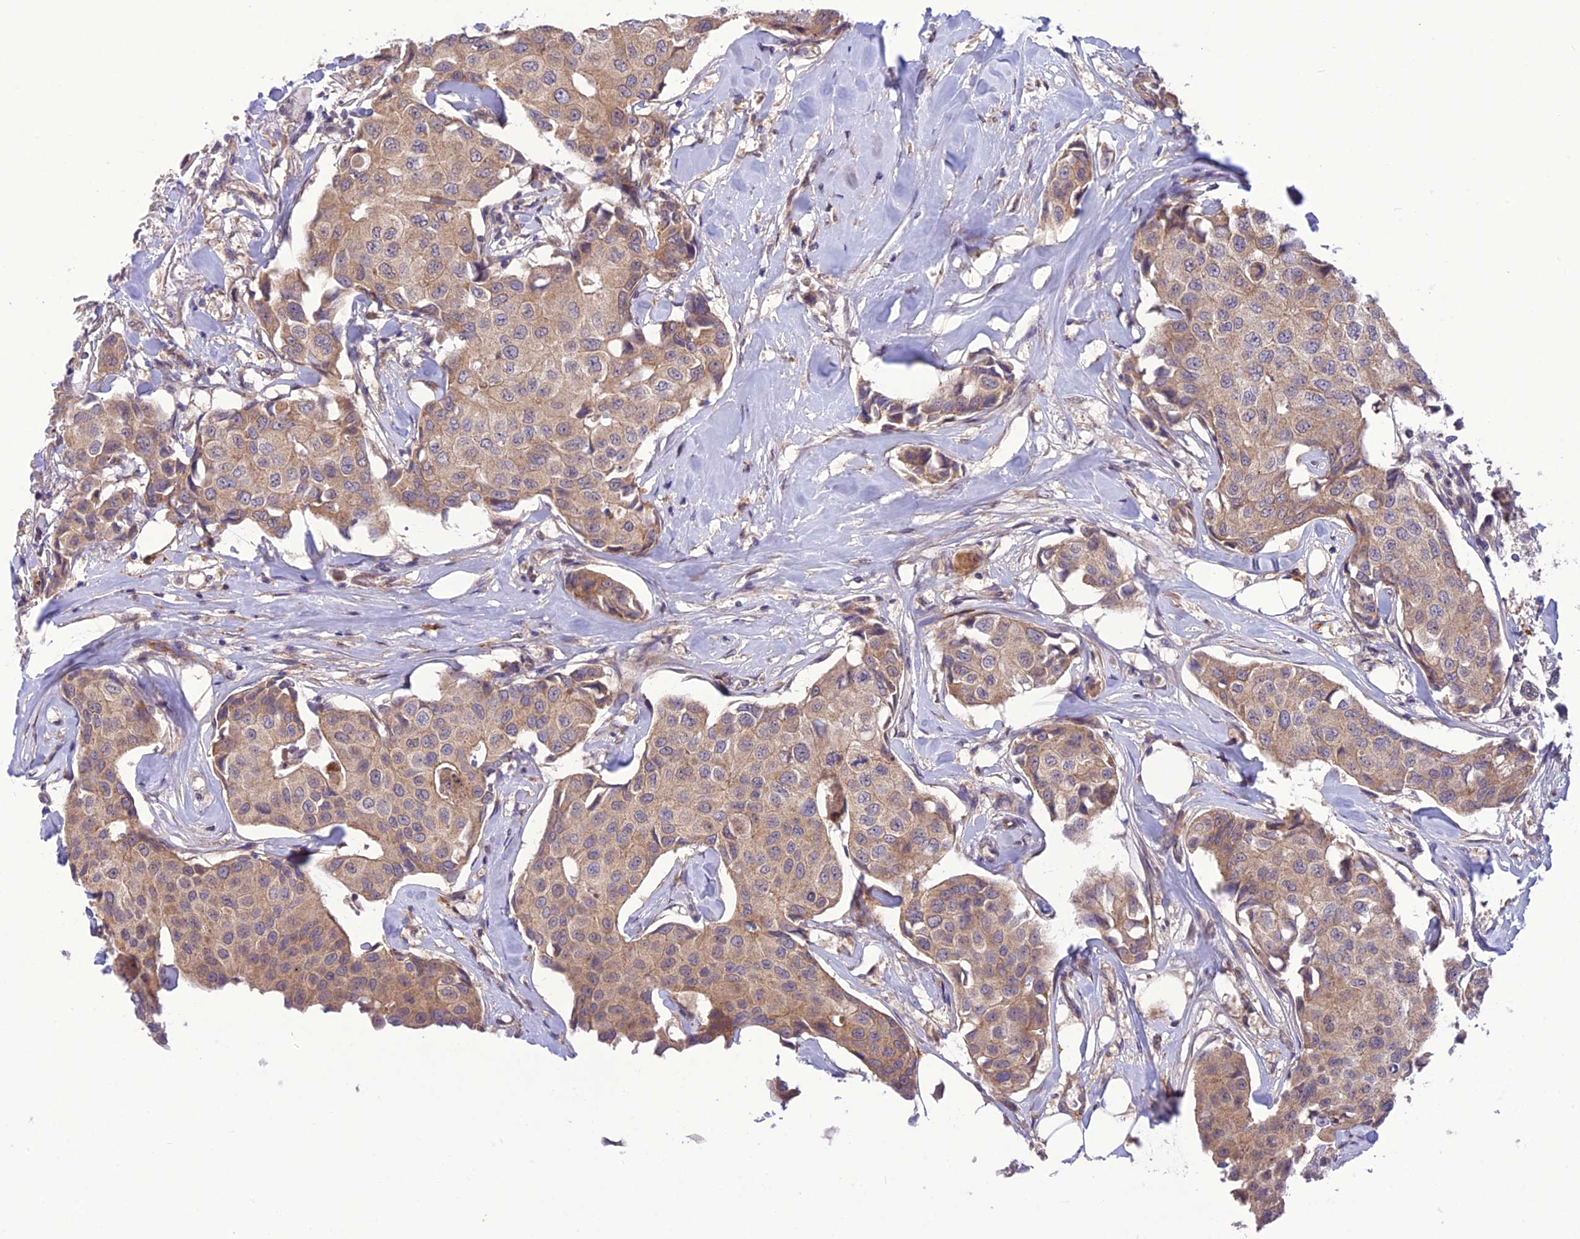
{"staining": {"intensity": "weak", "quantity": "25%-75%", "location": "cytoplasmic/membranous"}, "tissue": "breast cancer", "cell_type": "Tumor cells", "image_type": "cancer", "snomed": [{"axis": "morphology", "description": "Duct carcinoma"}, {"axis": "topography", "description": "Breast"}], "caption": "A high-resolution histopathology image shows immunohistochemistry staining of invasive ductal carcinoma (breast), which reveals weak cytoplasmic/membranous positivity in approximately 25%-75% of tumor cells.", "gene": "UROS", "patient": {"sex": "female", "age": 80}}